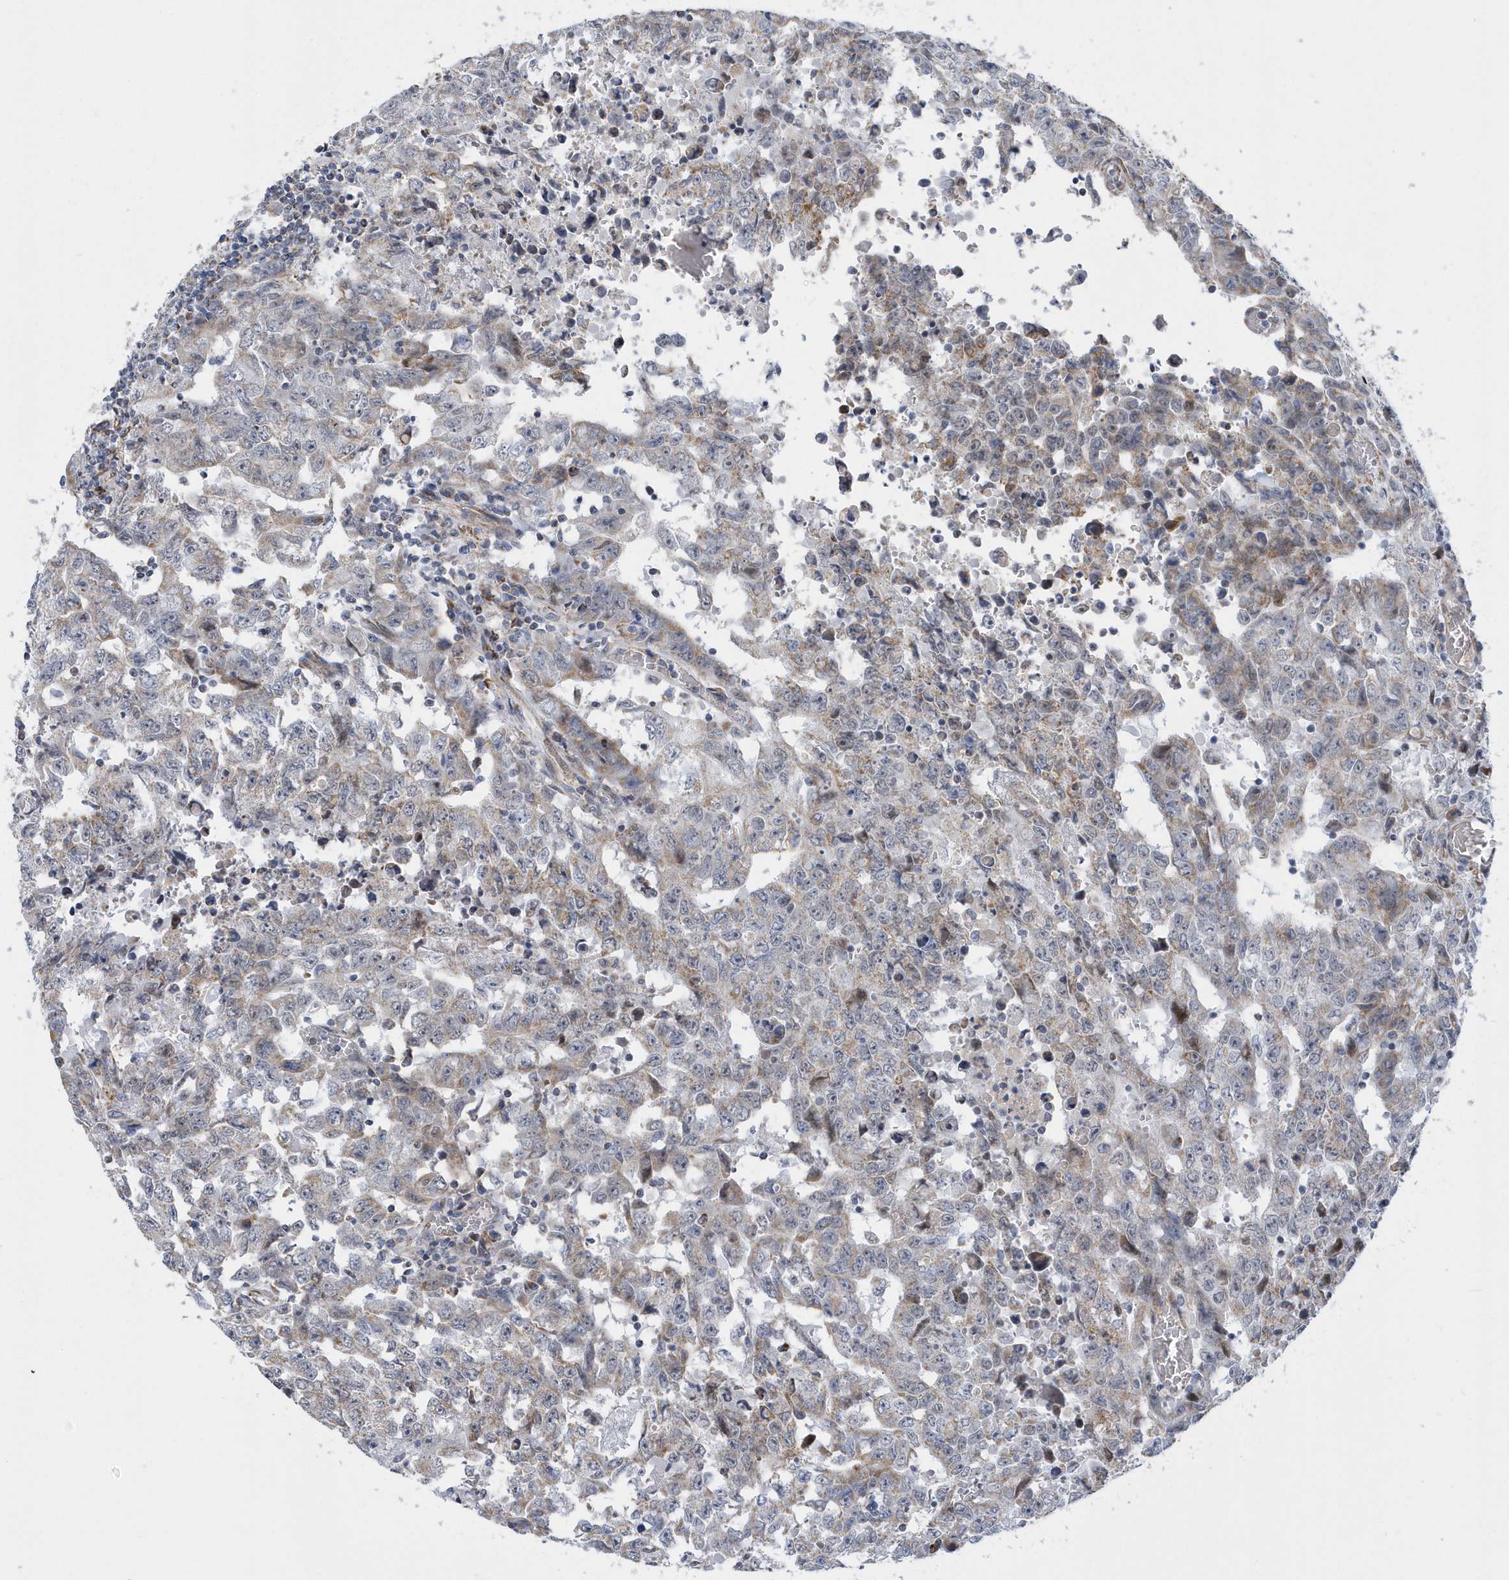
{"staining": {"intensity": "negative", "quantity": "none", "location": "none"}, "tissue": "testis cancer", "cell_type": "Tumor cells", "image_type": "cancer", "snomed": [{"axis": "morphology", "description": "Carcinoma, Embryonal, NOS"}, {"axis": "topography", "description": "Testis"}], "caption": "DAB (3,3'-diaminobenzidine) immunohistochemical staining of human testis cancer reveals no significant expression in tumor cells.", "gene": "VWA5B2", "patient": {"sex": "male", "age": 26}}